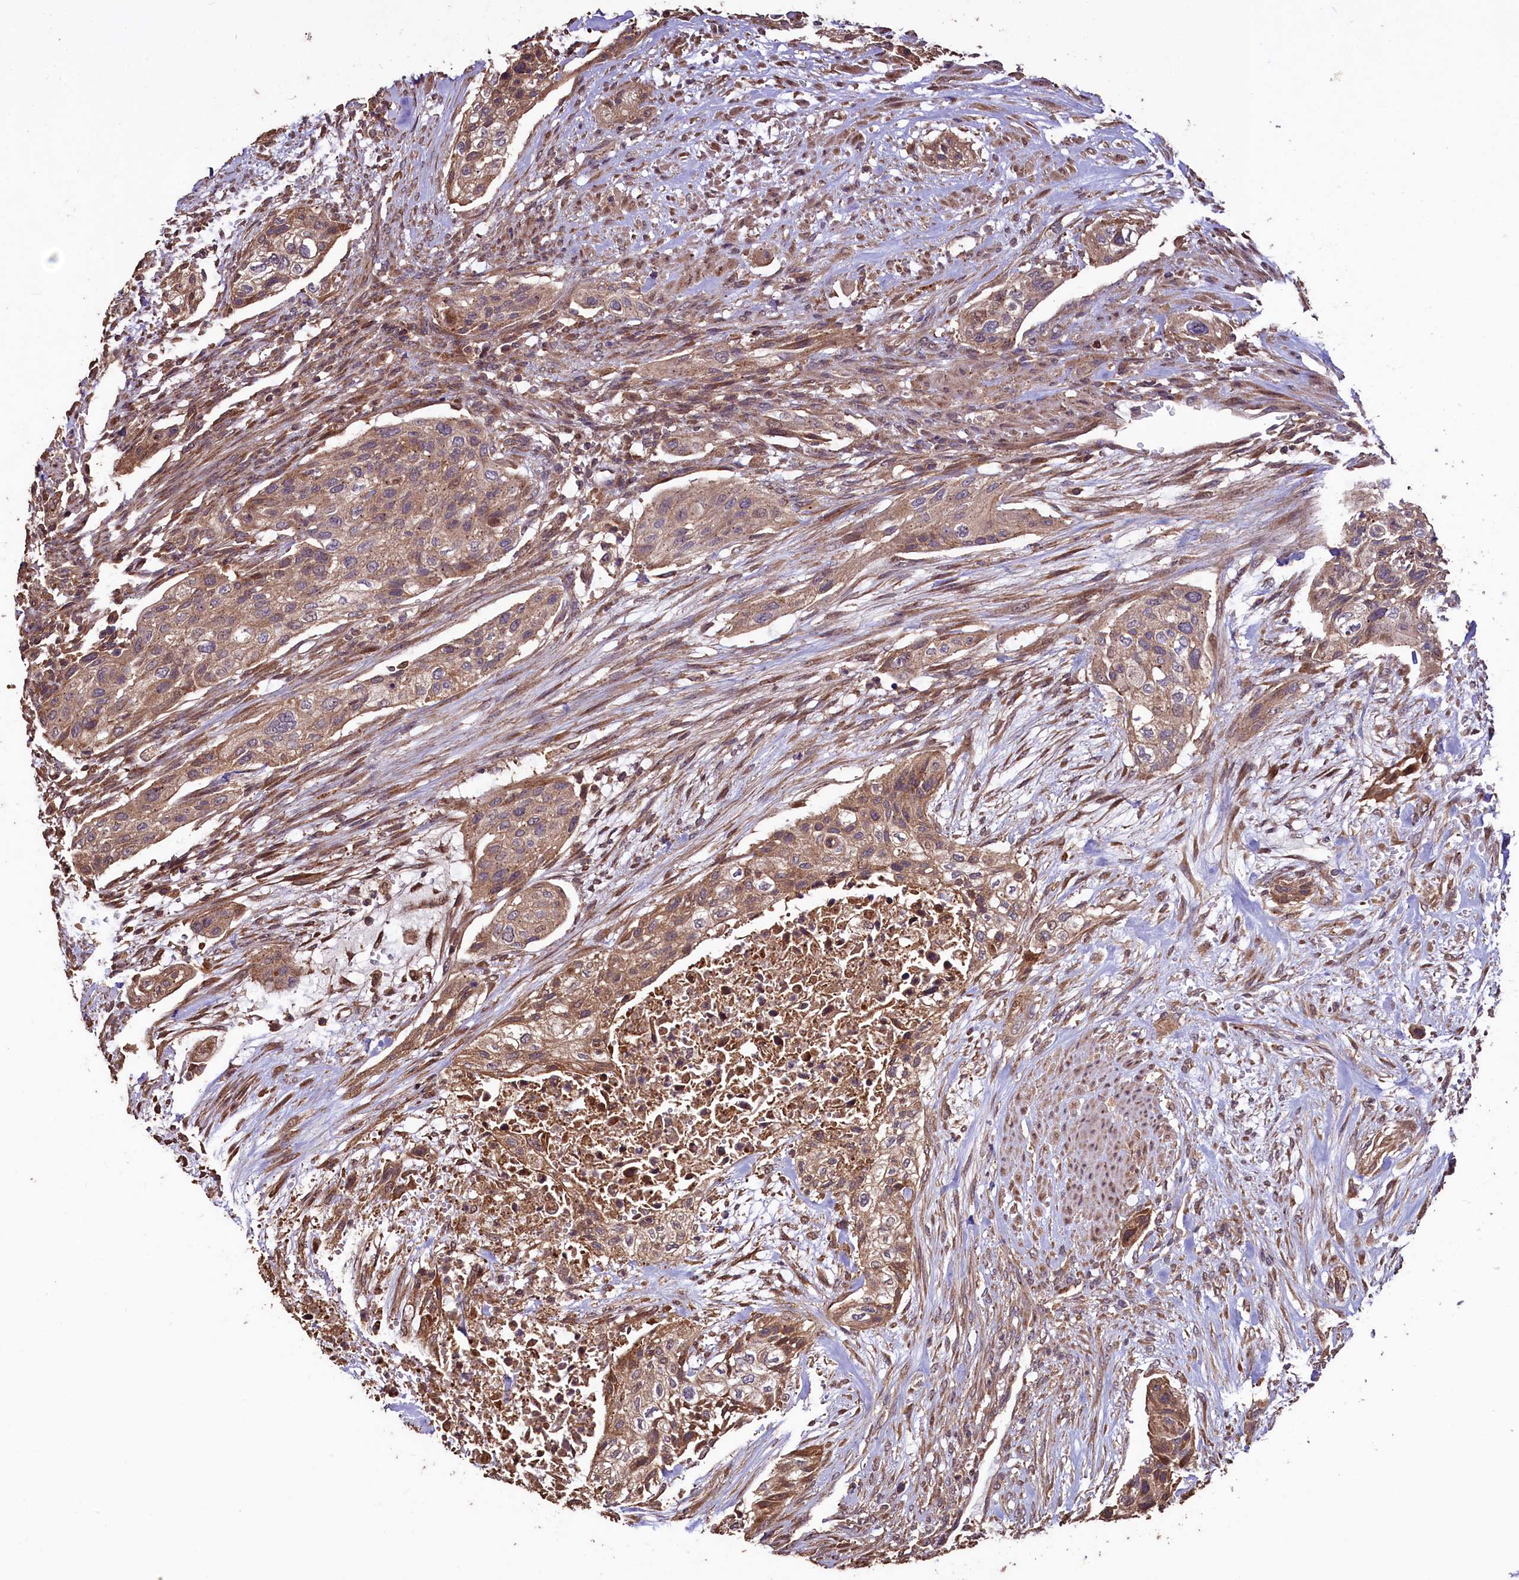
{"staining": {"intensity": "moderate", "quantity": ">75%", "location": "cytoplasmic/membranous"}, "tissue": "urothelial cancer", "cell_type": "Tumor cells", "image_type": "cancer", "snomed": [{"axis": "morphology", "description": "Urothelial carcinoma, High grade"}, {"axis": "topography", "description": "Urinary bladder"}], "caption": "Immunohistochemistry histopathology image of high-grade urothelial carcinoma stained for a protein (brown), which exhibits medium levels of moderate cytoplasmic/membranous staining in approximately >75% of tumor cells.", "gene": "TMEM98", "patient": {"sex": "male", "age": 35}}